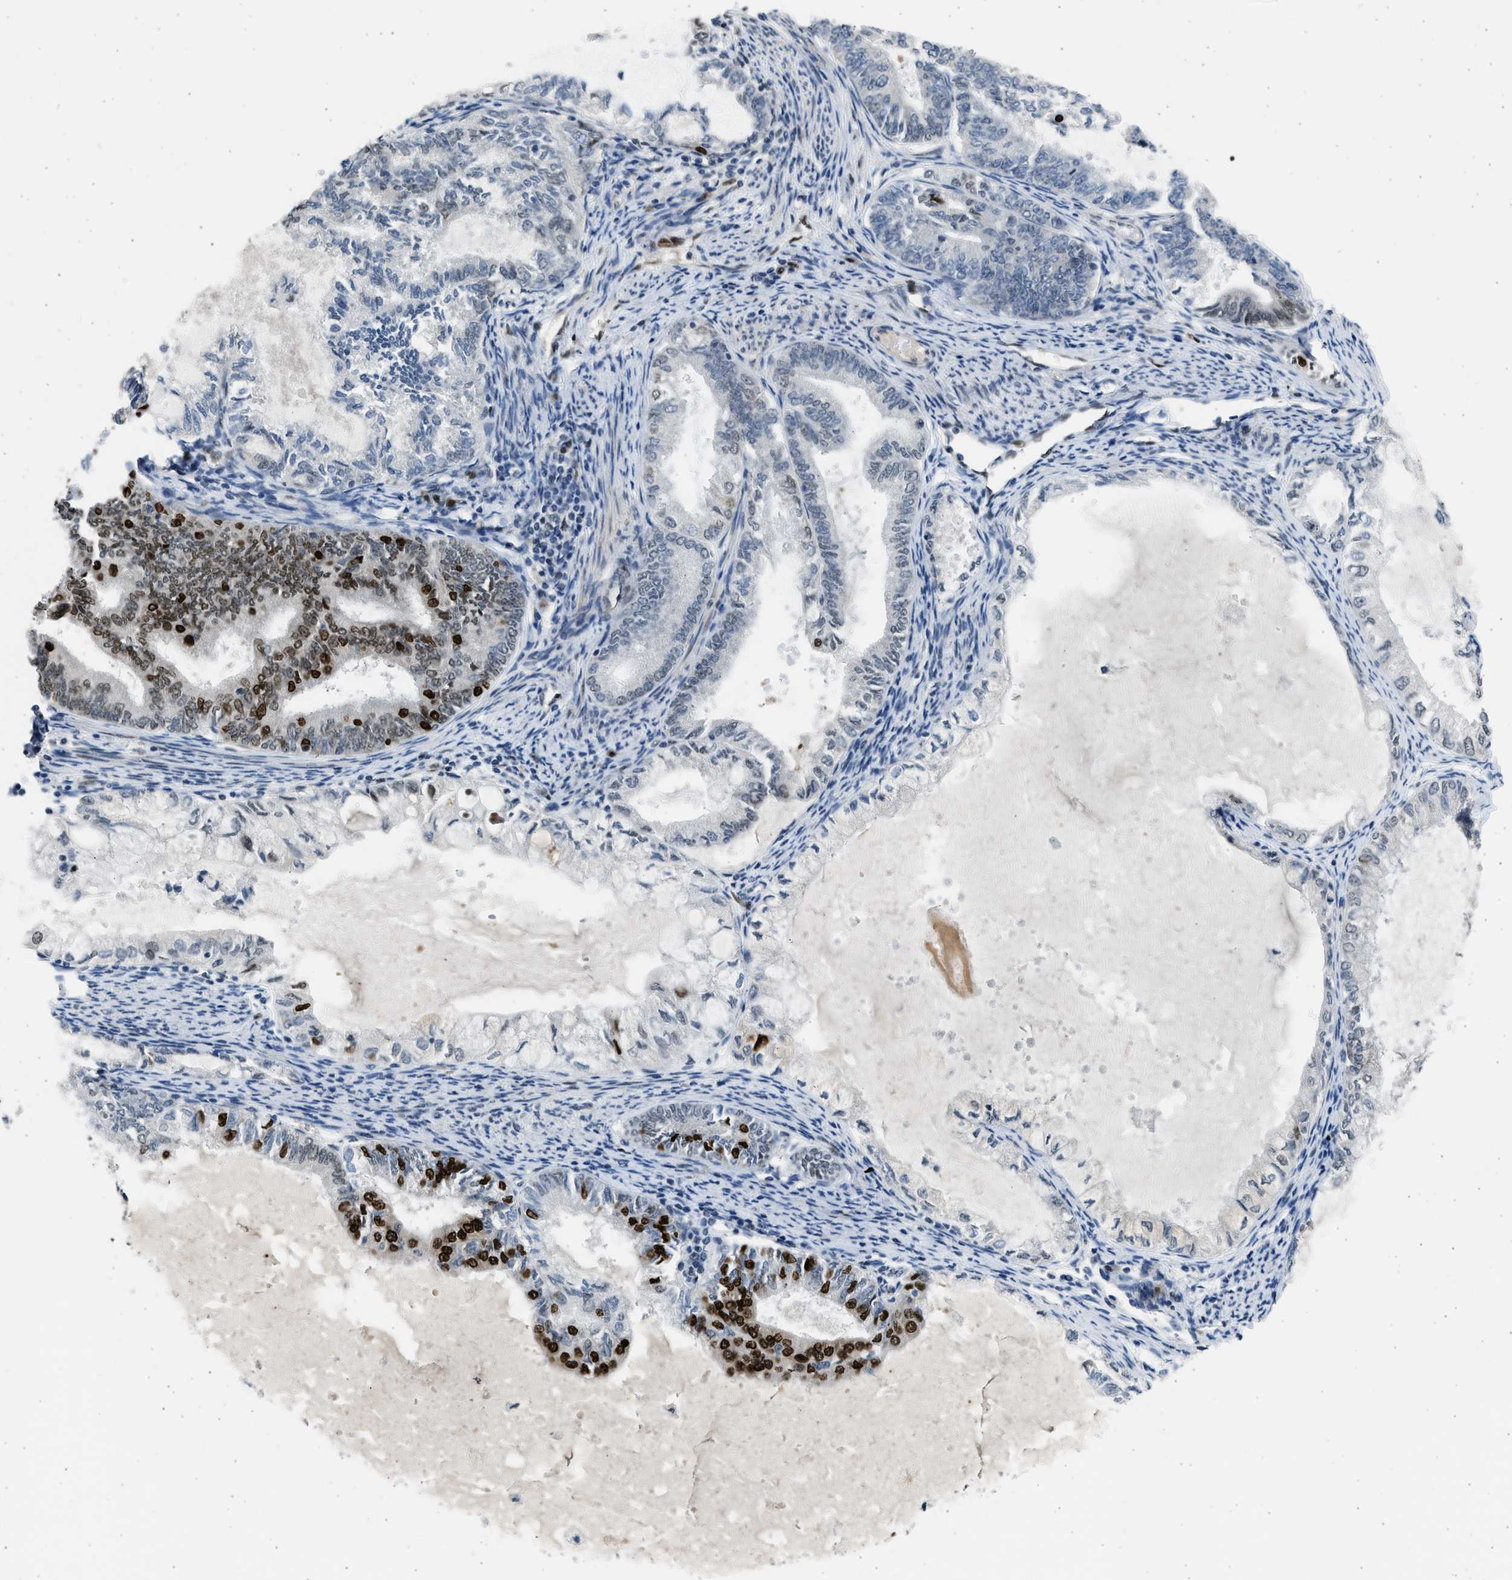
{"staining": {"intensity": "strong", "quantity": "<25%", "location": "nuclear"}, "tissue": "endometrial cancer", "cell_type": "Tumor cells", "image_type": "cancer", "snomed": [{"axis": "morphology", "description": "Adenocarcinoma, NOS"}, {"axis": "topography", "description": "Endometrium"}], "caption": "Protein expression analysis of human endometrial cancer (adenocarcinoma) reveals strong nuclear expression in approximately <25% of tumor cells.", "gene": "HMGN3", "patient": {"sex": "female", "age": 86}}